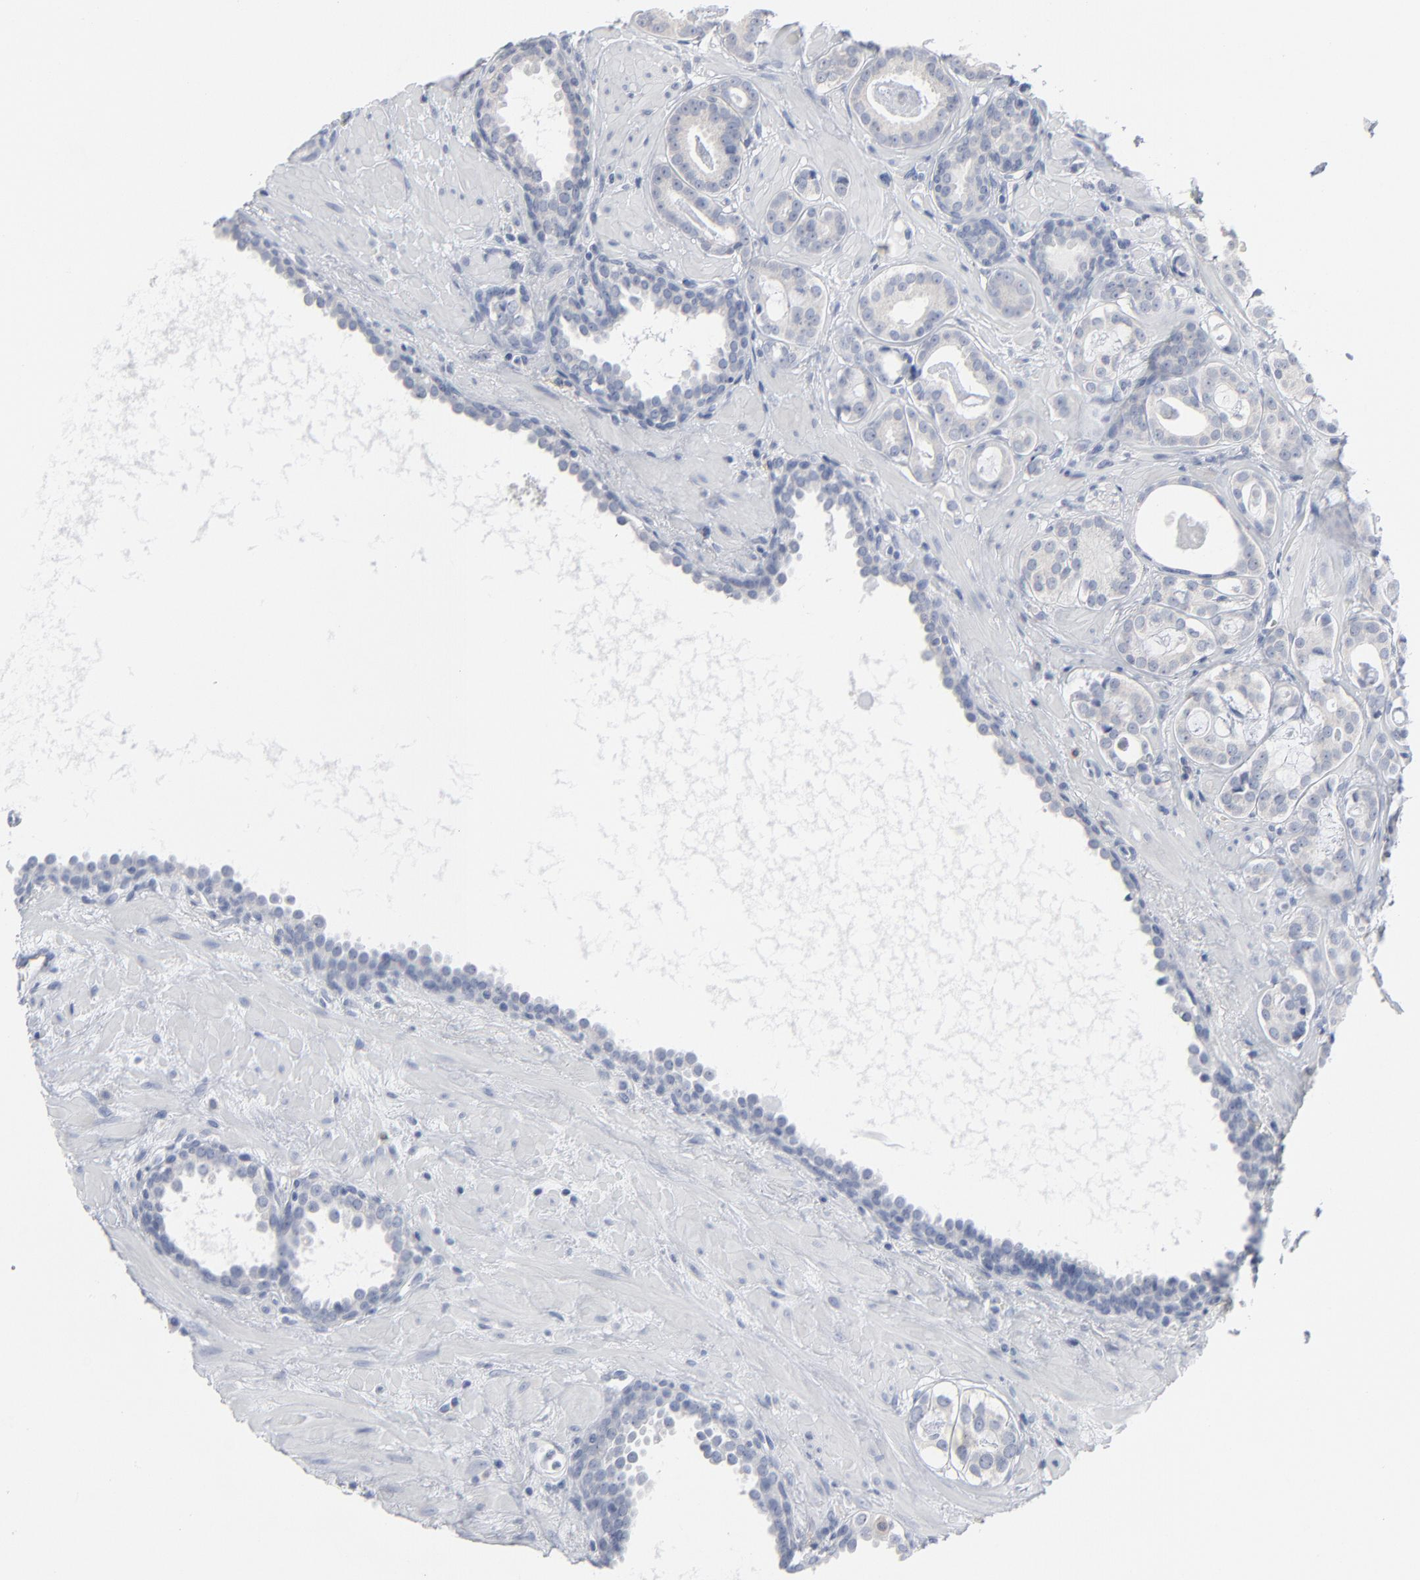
{"staining": {"intensity": "negative", "quantity": "none", "location": "none"}, "tissue": "prostate cancer", "cell_type": "Tumor cells", "image_type": "cancer", "snomed": [{"axis": "morphology", "description": "Adenocarcinoma, Low grade"}, {"axis": "topography", "description": "Prostate"}], "caption": "Histopathology image shows no protein positivity in tumor cells of prostate cancer tissue.", "gene": "PAGE1", "patient": {"sex": "male", "age": 57}}